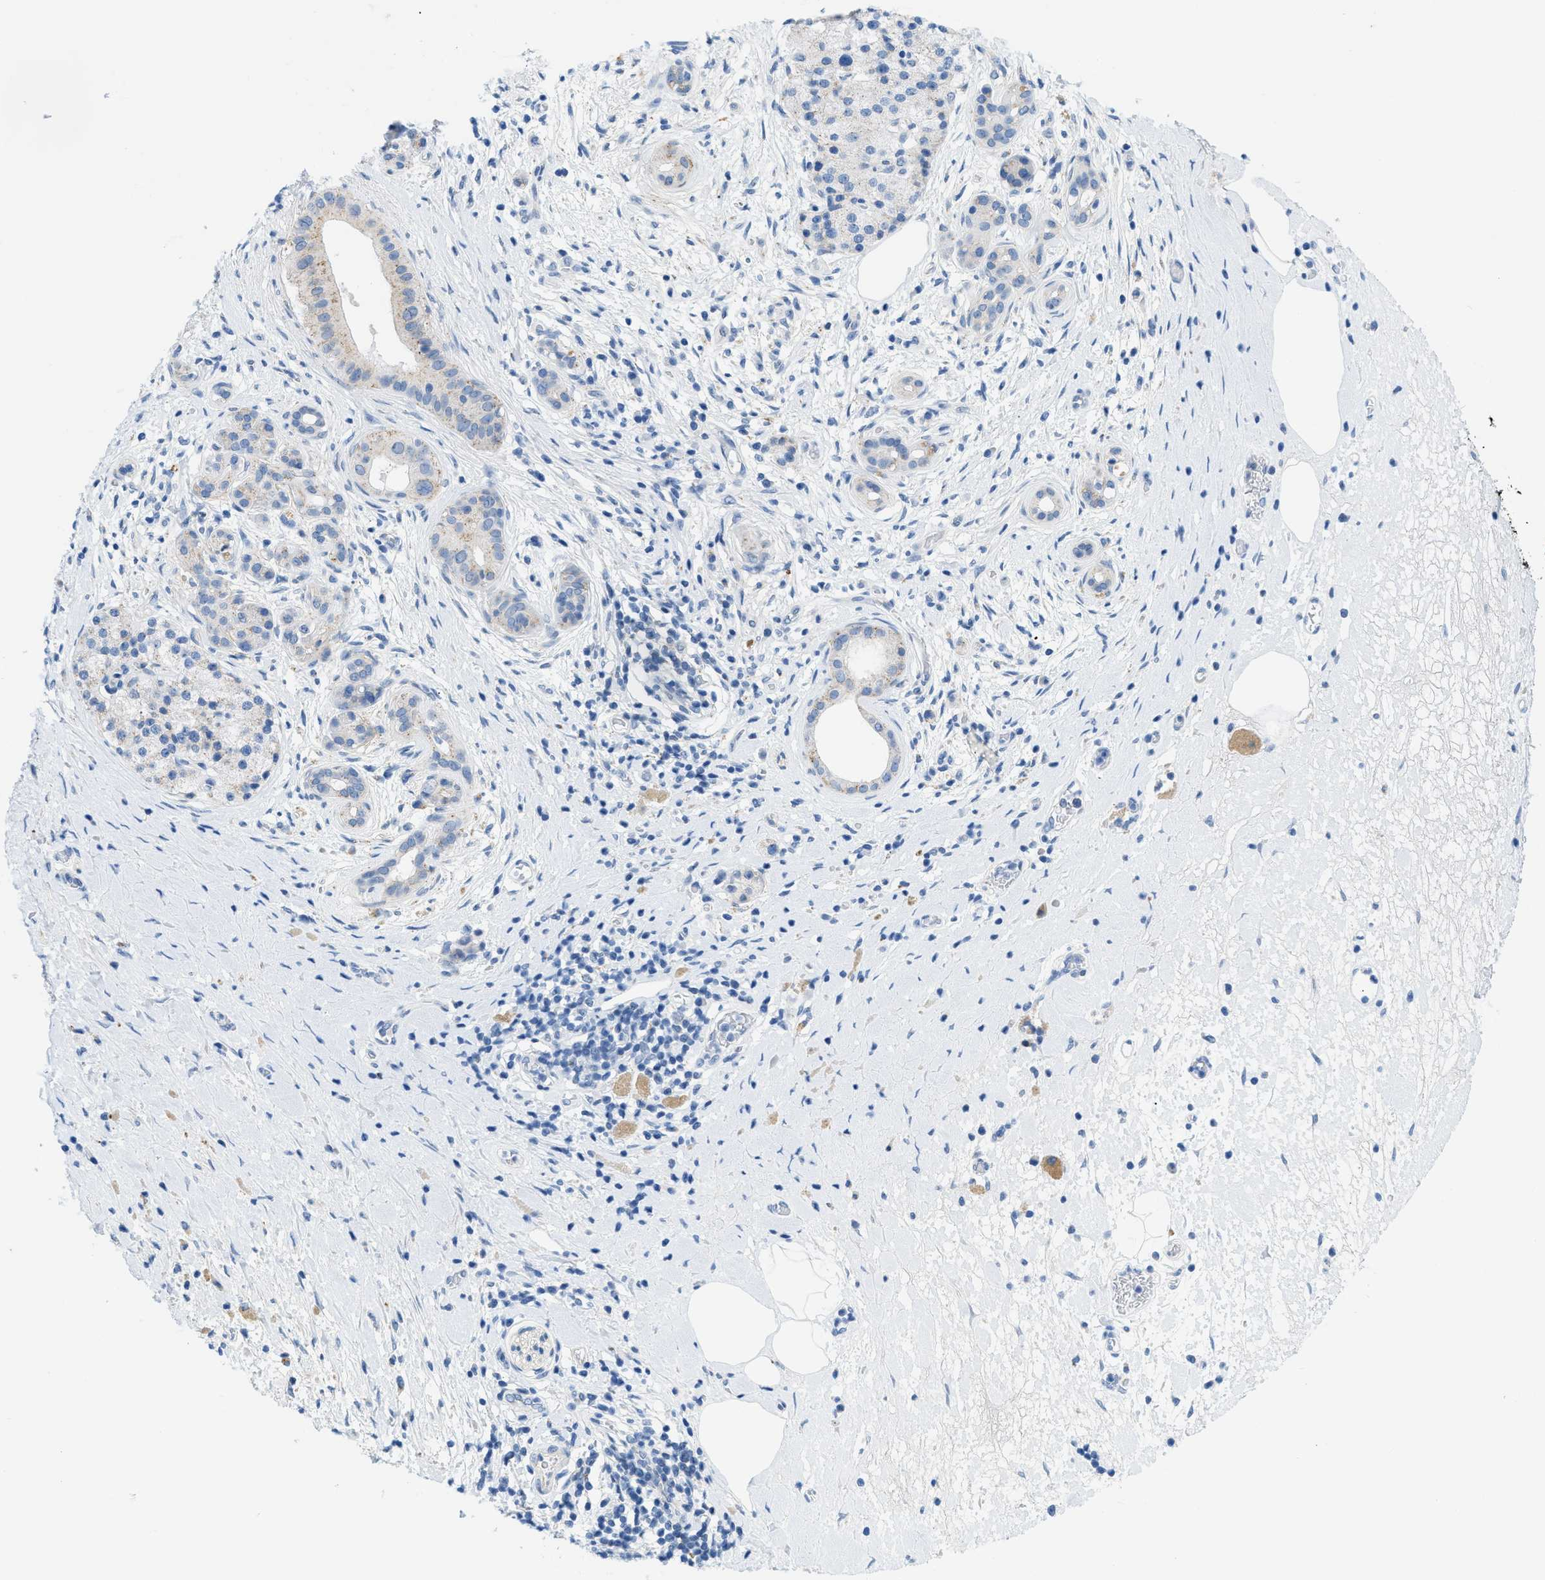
{"staining": {"intensity": "weak", "quantity": "25%-75%", "location": "cytoplasmic/membranous"}, "tissue": "pancreatic cancer", "cell_type": "Tumor cells", "image_type": "cancer", "snomed": [{"axis": "morphology", "description": "Adenocarcinoma, NOS"}, {"axis": "topography", "description": "Pancreas"}], "caption": "DAB immunohistochemical staining of human pancreatic adenocarcinoma demonstrates weak cytoplasmic/membranous protein positivity in approximately 25%-75% of tumor cells.", "gene": "FDCSP", "patient": {"sex": "male", "age": 55}}